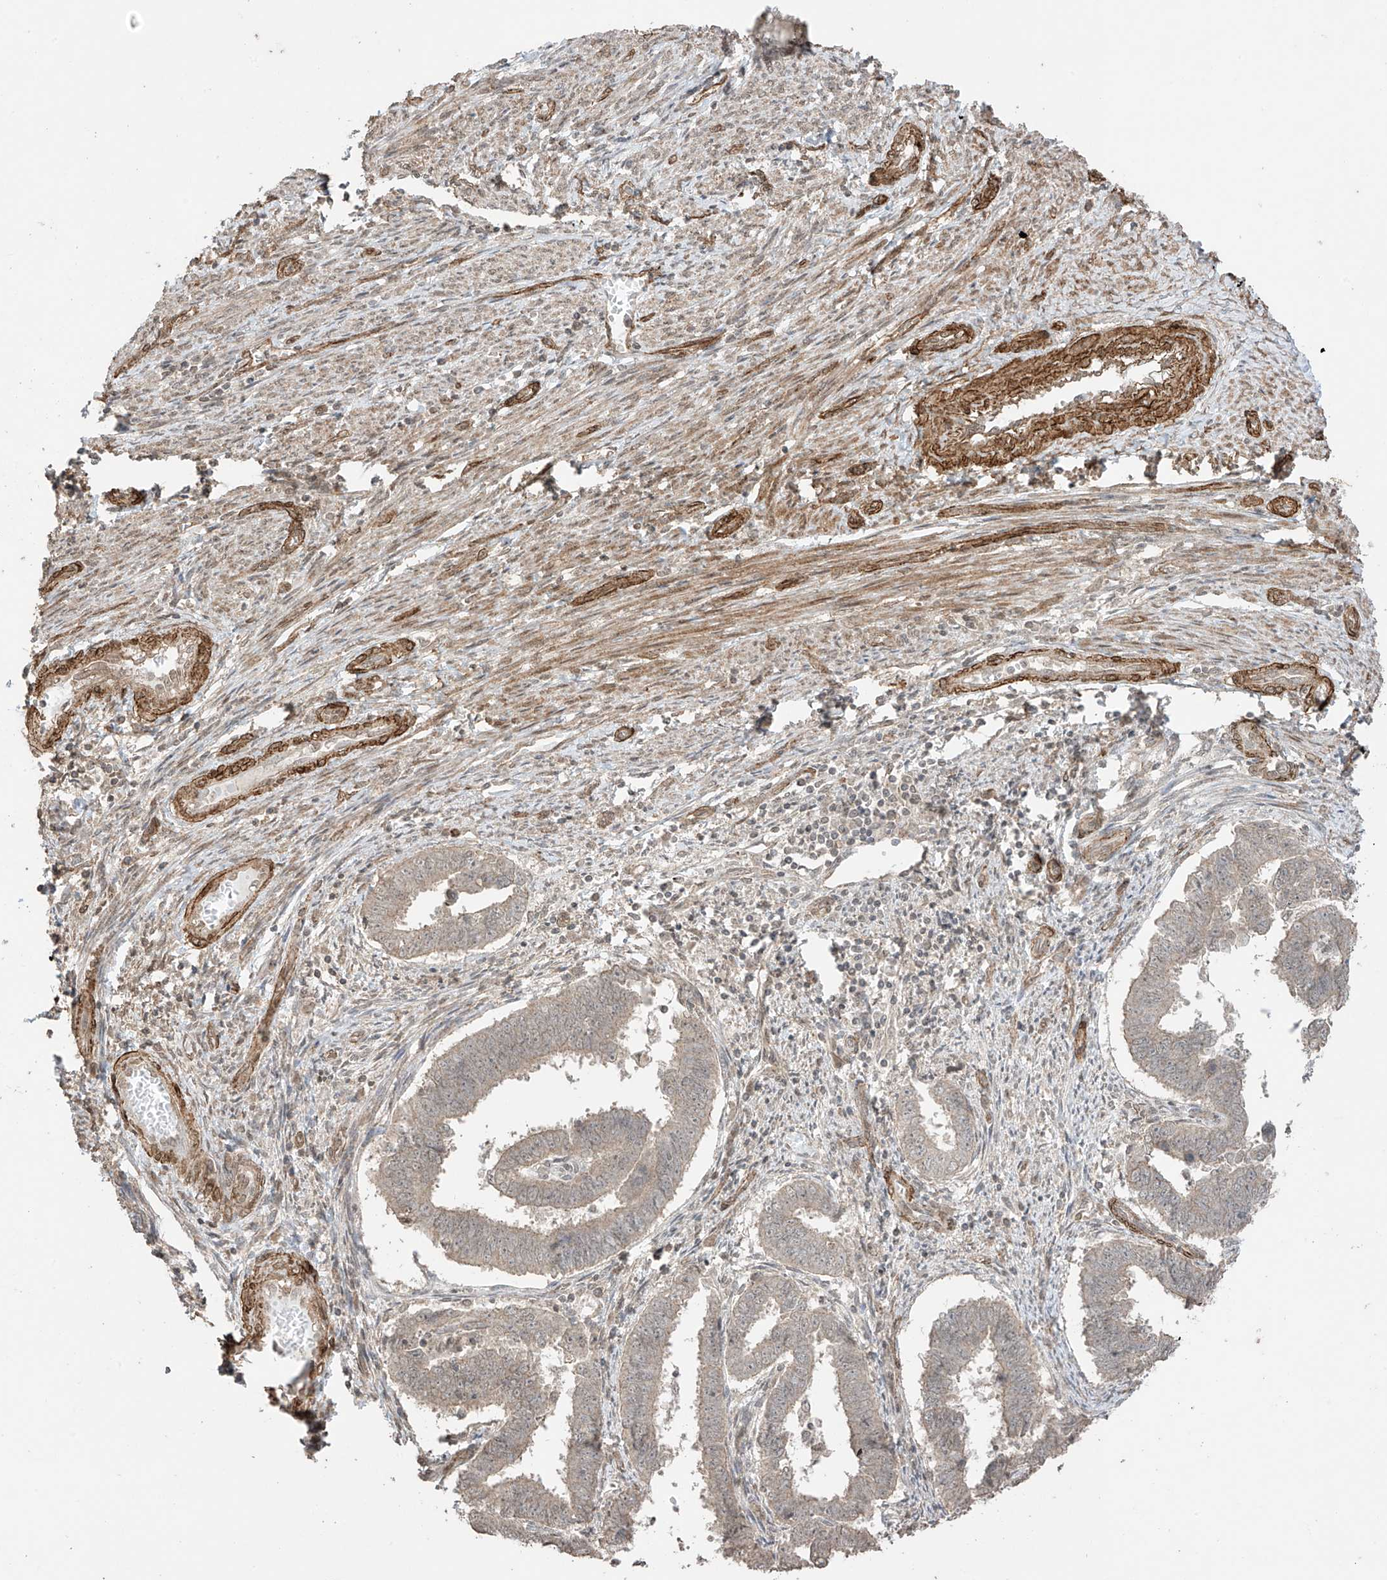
{"staining": {"intensity": "weak", "quantity": "25%-75%", "location": "cytoplasmic/membranous"}, "tissue": "endometrial cancer", "cell_type": "Tumor cells", "image_type": "cancer", "snomed": [{"axis": "morphology", "description": "Adenocarcinoma, NOS"}, {"axis": "topography", "description": "Endometrium"}], "caption": "Protein staining of endometrial cancer tissue demonstrates weak cytoplasmic/membranous expression in about 25%-75% of tumor cells. The staining is performed using DAB brown chromogen to label protein expression. The nuclei are counter-stained blue using hematoxylin.", "gene": "TTLL5", "patient": {"sex": "female", "age": 75}}